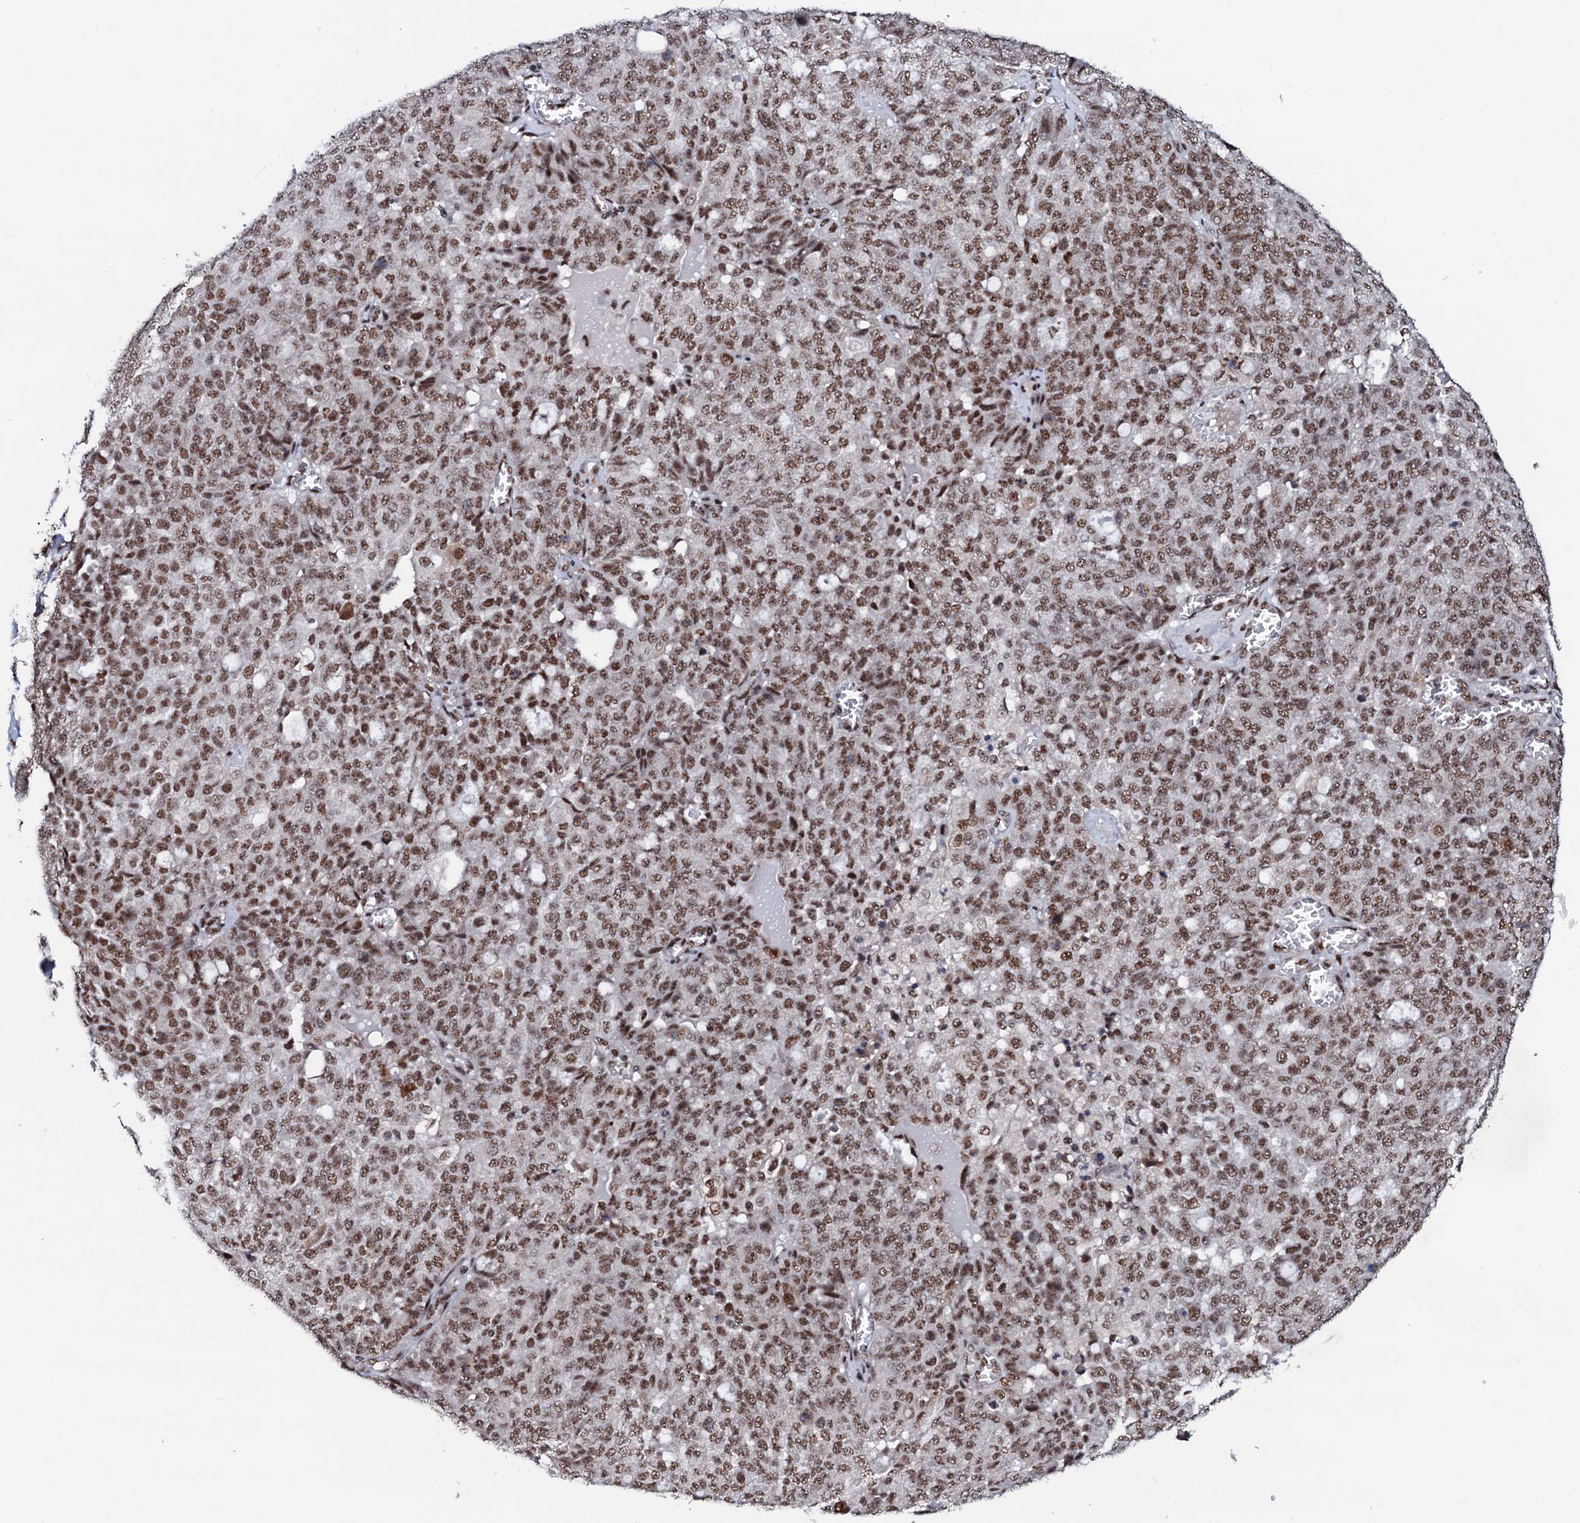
{"staining": {"intensity": "moderate", "quantity": ">75%", "location": "nuclear"}, "tissue": "ovarian cancer", "cell_type": "Tumor cells", "image_type": "cancer", "snomed": [{"axis": "morphology", "description": "Cystadenocarcinoma, serous, NOS"}, {"axis": "topography", "description": "Soft tissue"}, {"axis": "topography", "description": "Ovary"}], "caption": "Tumor cells show medium levels of moderate nuclear positivity in about >75% of cells in human ovarian serous cystadenocarcinoma.", "gene": "PRPF18", "patient": {"sex": "female", "age": 57}}